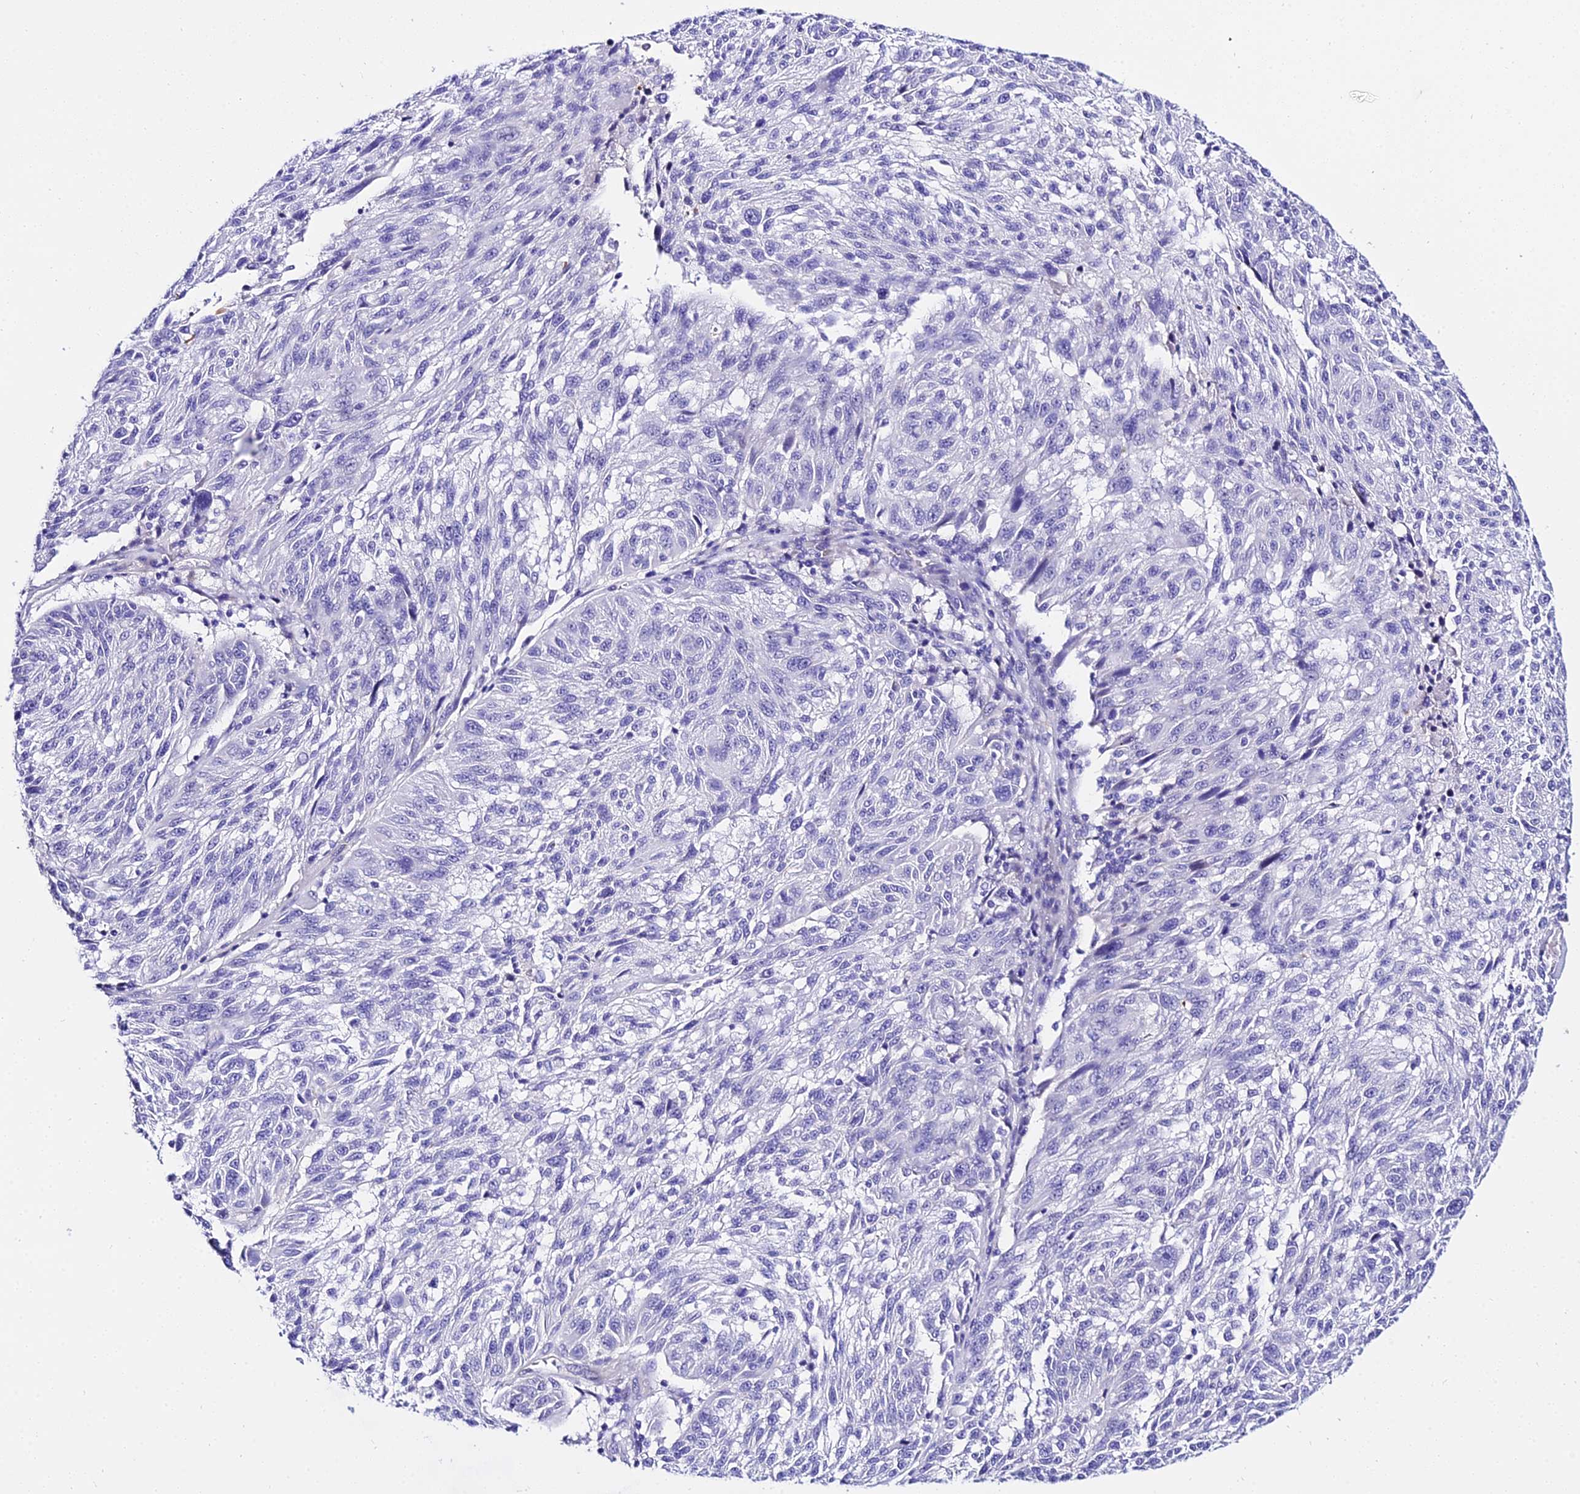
{"staining": {"intensity": "negative", "quantity": "none", "location": "none"}, "tissue": "melanoma", "cell_type": "Tumor cells", "image_type": "cancer", "snomed": [{"axis": "morphology", "description": "Malignant melanoma, NOS"}, {"axis": "topography", "description": "Skin"}], "caption": "Tumor cells show no significant staining in malignant melanoma.", "gene": "DEFB106A", "patient": {"sex": "male", "age": 53}}